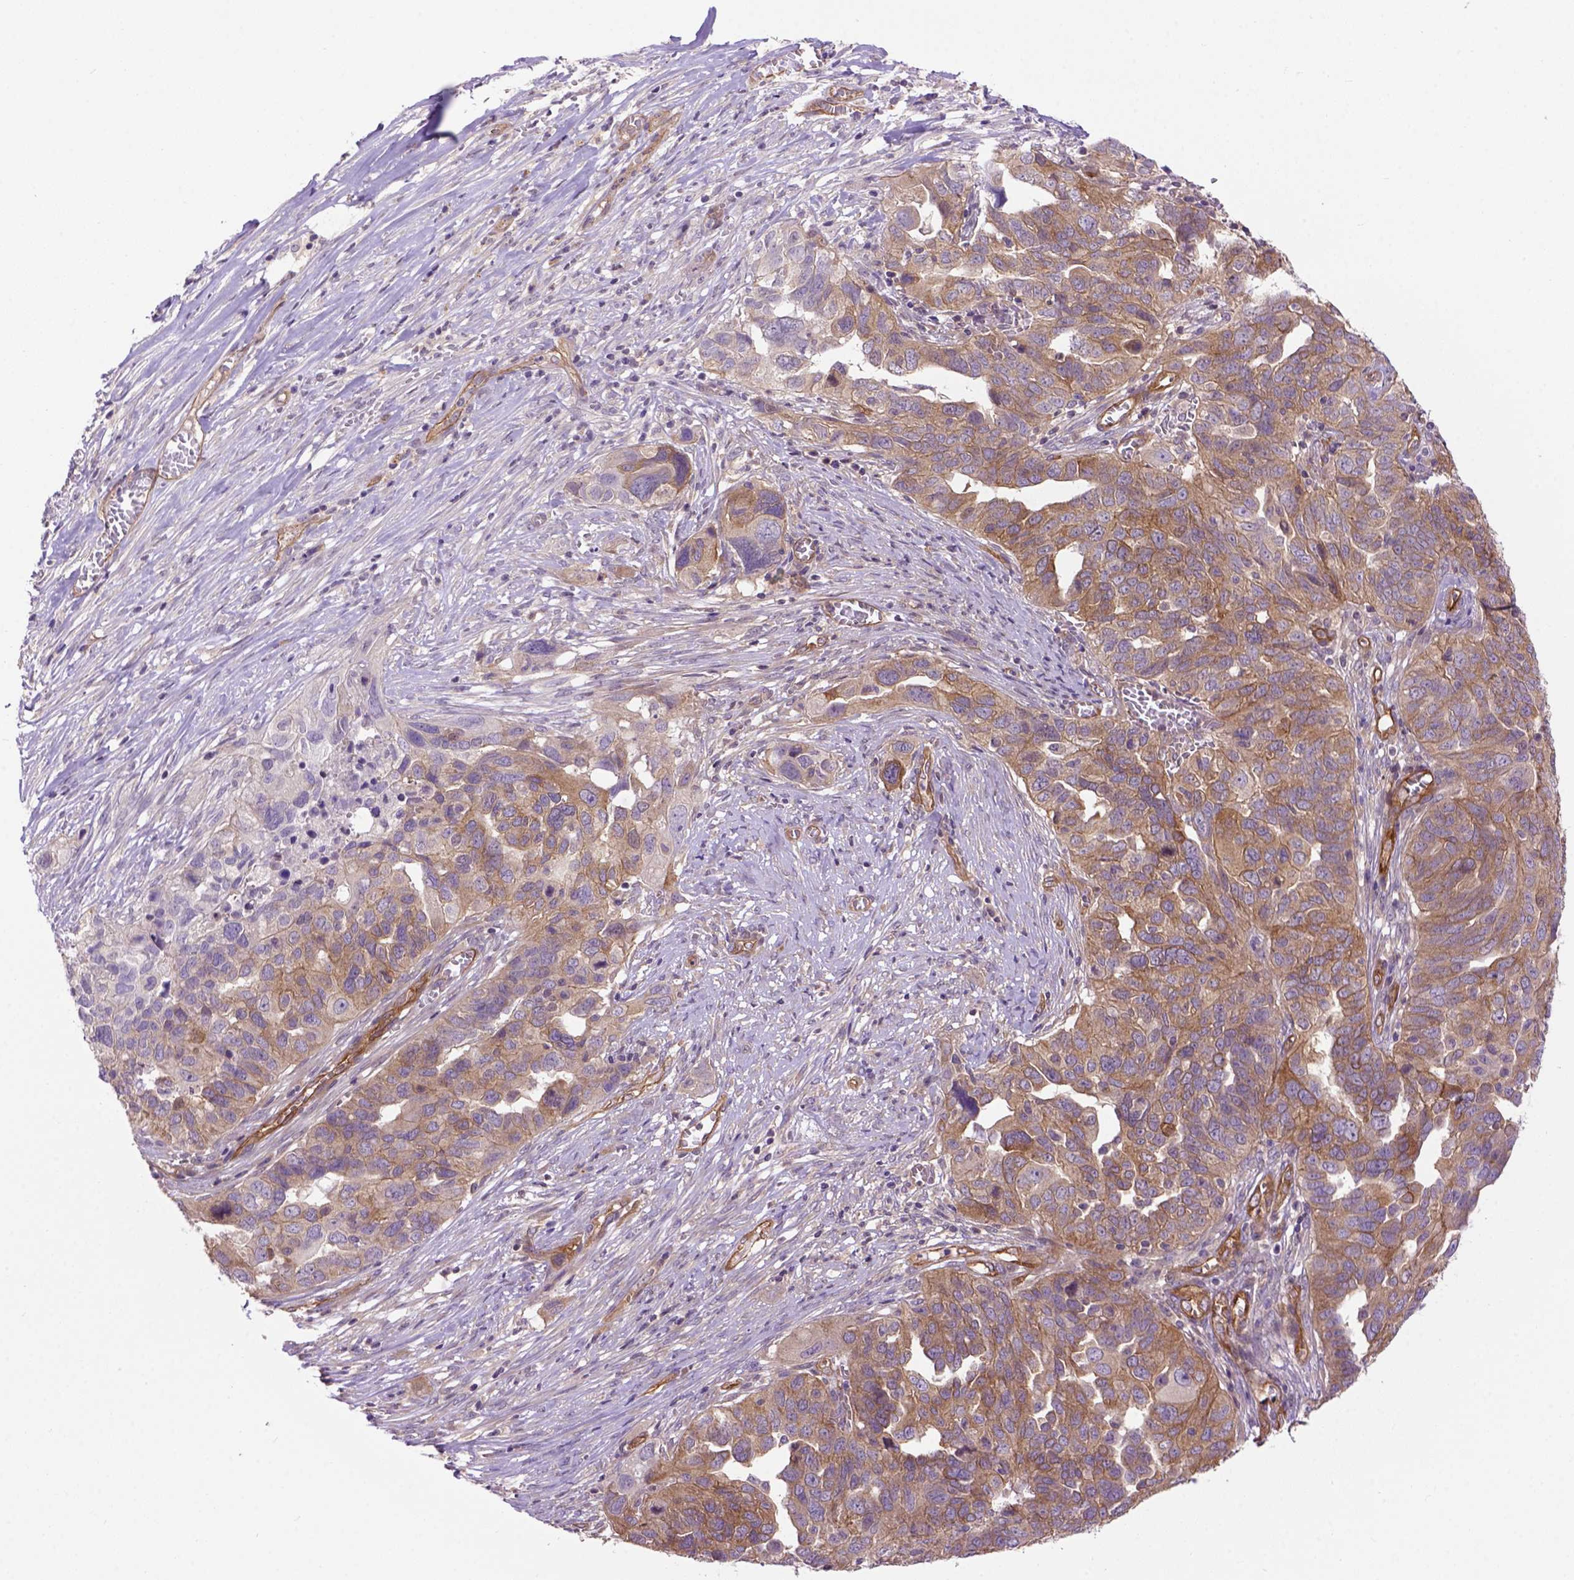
{"staining": {"intensity": "moderate", "quantity": ">75%", "location": "cytoplasmic/membranous"}, "tissue": "ovarian cancer", "cell_type": "Tumor cells", "image_type": "cancer", "snomed": [{"axis": "morphology", "description": "Carcinoma, endometroid"}, {"axis": "topography", "description": "Soft tissue"}, {"axis": "topography", "description": "Ovary"}], "caption": "Ovarian endometroid carcinoma stained with immunohistochemistry (IHC) reveals moderate cytoplasmic/membranous positivity in approximately >75% of tumor cells.", "gene": "CASKIN2", "patient": {"sex": "female", "age": 52}}